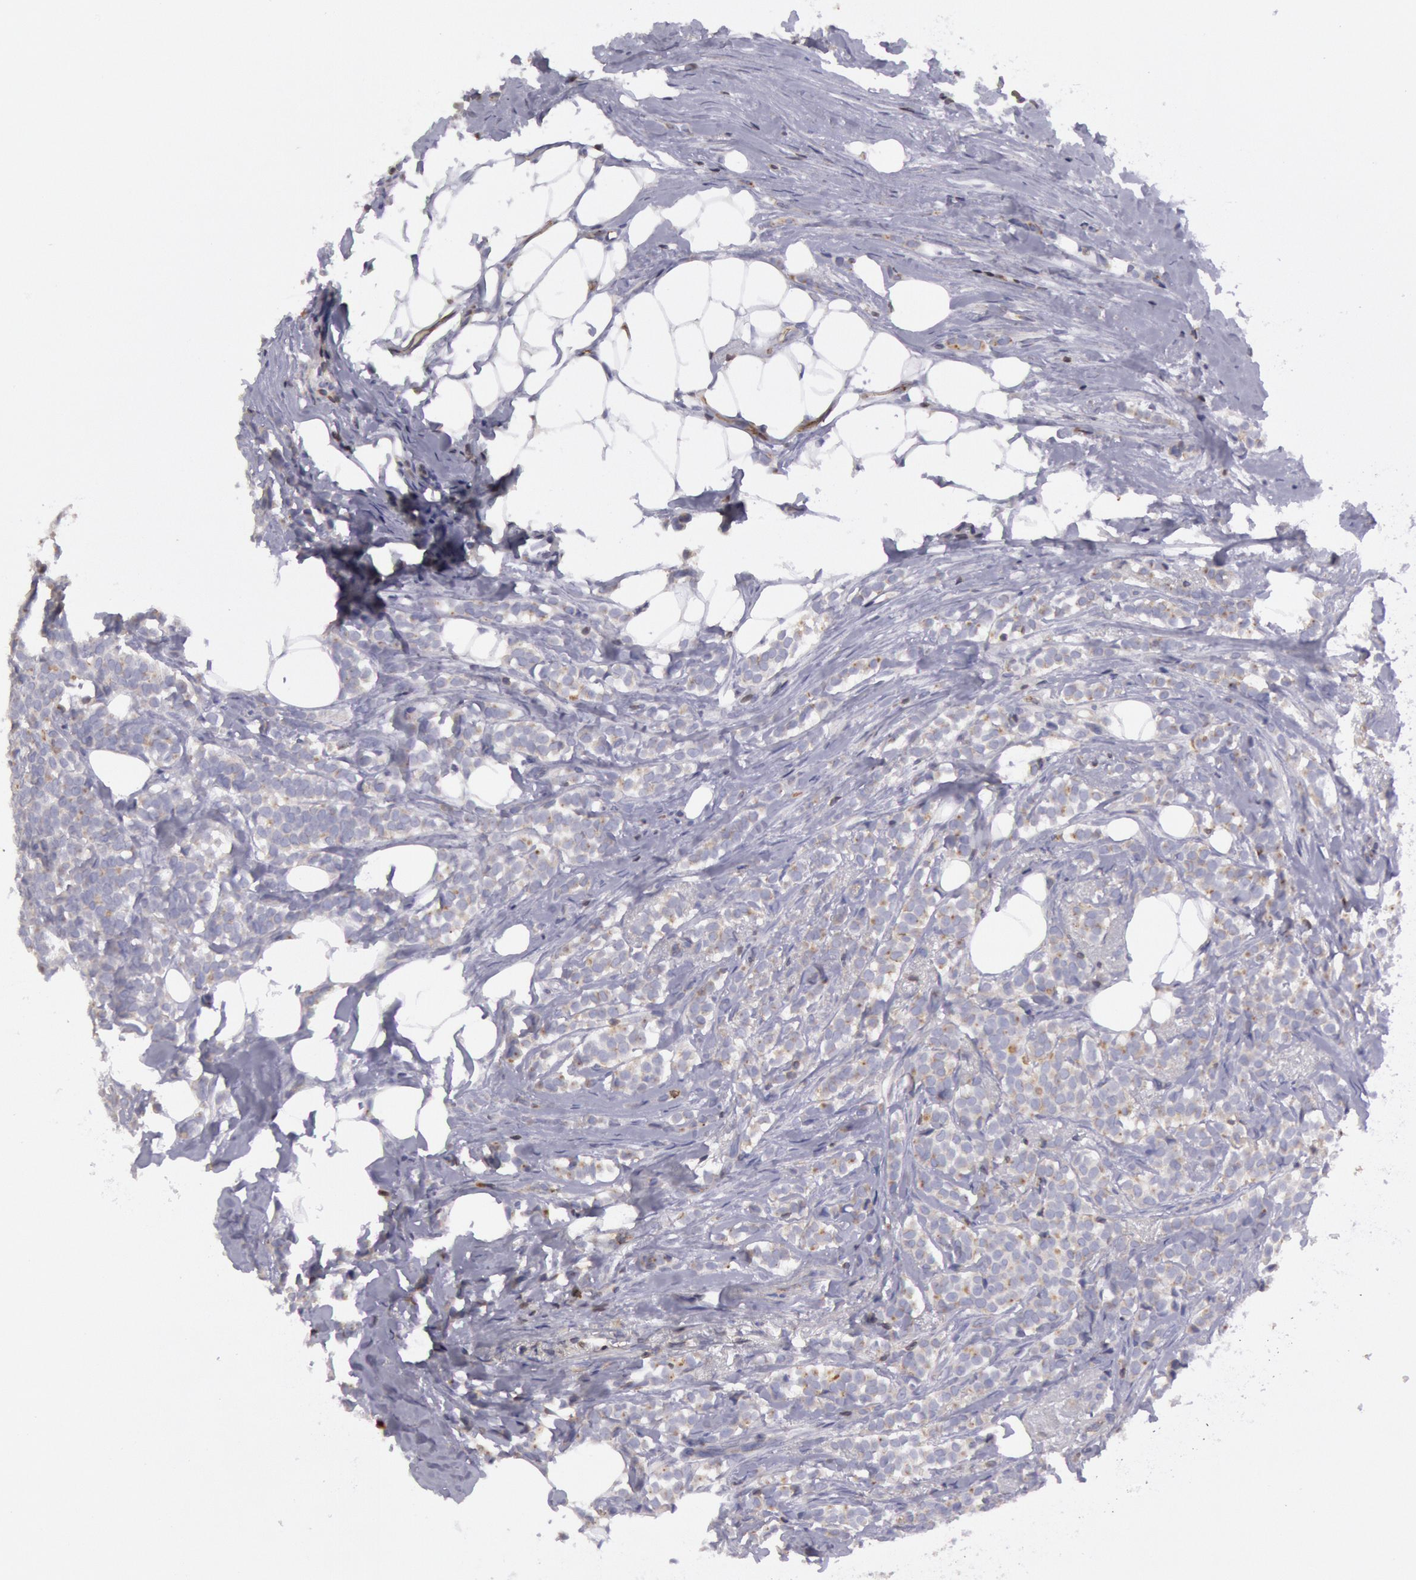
{"staining": {"intensity": "weak", "quantity": "25%-75%", "location": "cytoplasmic/membranous"}, "tissue": "breast cancer", "cell_type": "Tumor cells", "image_type": "cancer", "snomed": [{"axis": "morphology", "description": "Lobular carcinoma"}, {"axis": "topography", "description": "Breast"}], "caption": "This is an image of immunohistochemistry staining of lobular carcinoma (breast), which shows weak positivity in the cytoplasmic/membranous of tumor cells.", "gene": "RAB27A", "patient": {"sex": "female", "age": 56}}